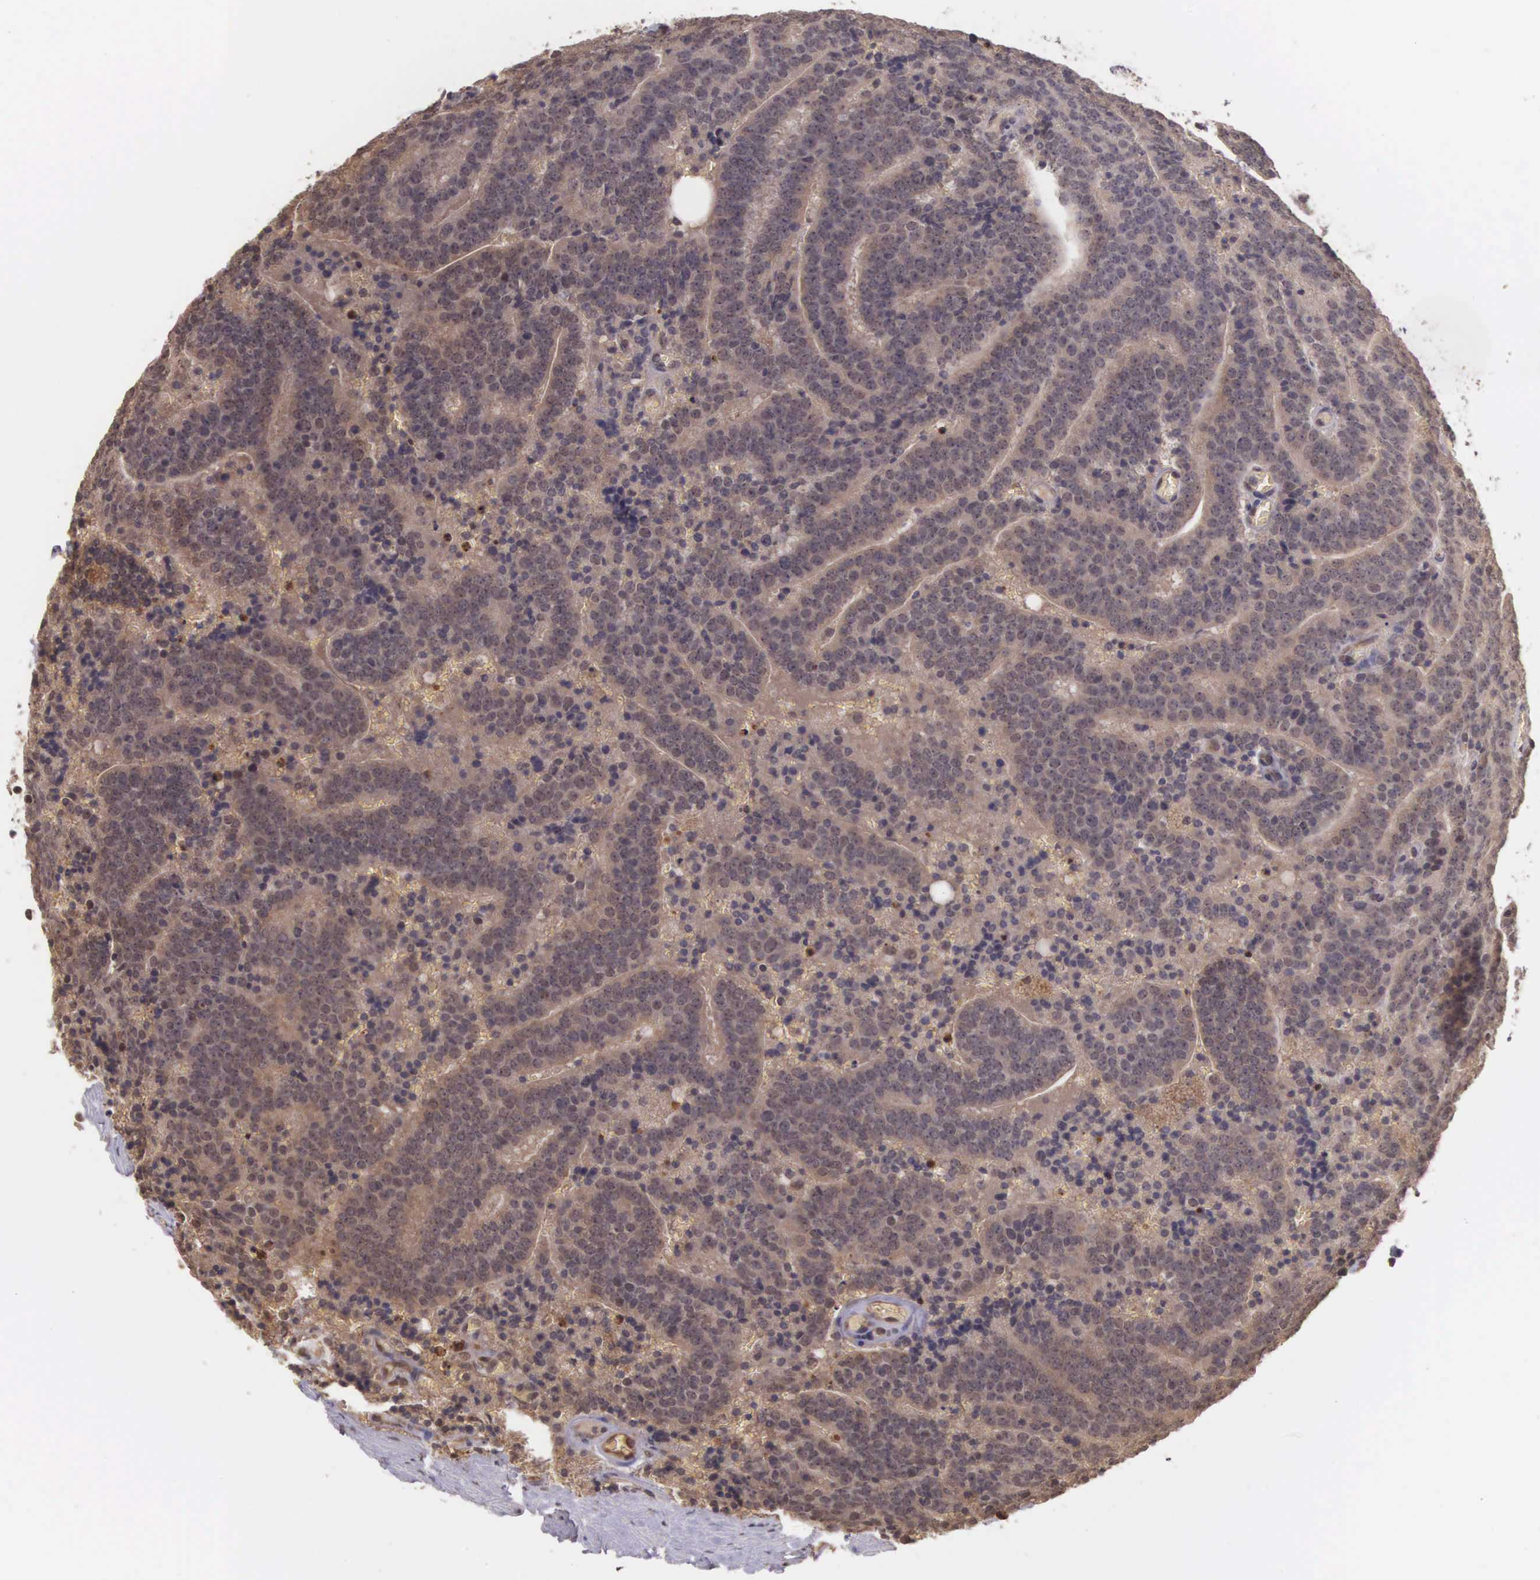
{"staining": {"intensity": "moderate", "quantity": ">75%", "location": "cytoplasmic/membranous"}, "tissue": "prostate cancer", "cell_type": "Tumor cells", "image_type": "cancer", "snomed": [{"axis": "morphology", "description": "Adenocarcinoma, Medium grade"}, {"axis": "topography", "description": "Prostate"}], "caption": "Immunohistochemical staining of prostate medium-grade adenocarcinoma shows moderate cytoplasmic/membranous protein staining in about >75% of tumor cells. The staining was performed using DAB (3,3'-diaminobenzidine) to visualize the protein expression in brown, while the nuclei were stained in blue with hematoxylin (Magnification: 20x).", "gene": "VASH1", "patient": {"sex": "male", "age": 65}}